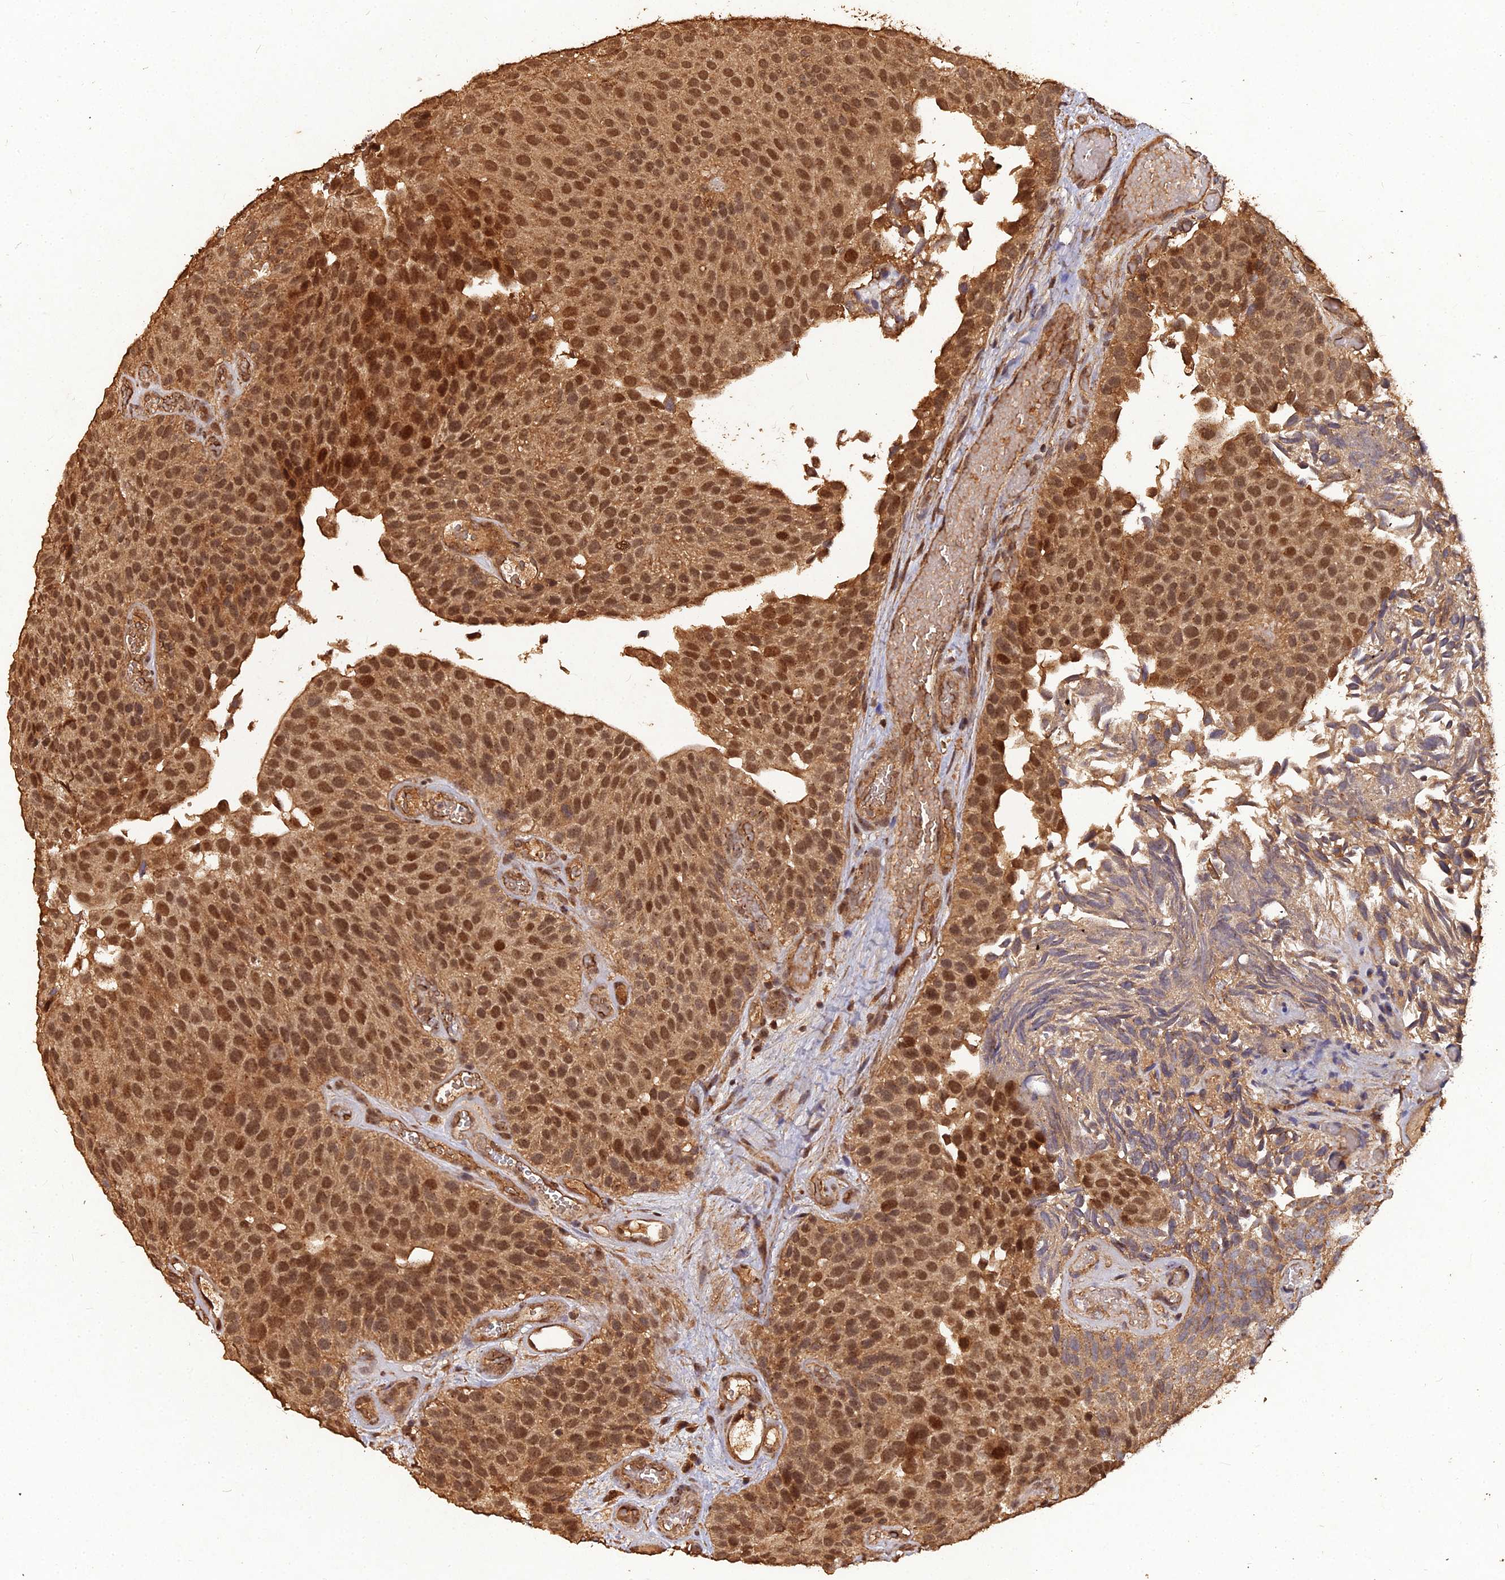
{"staining": {"intensity": "strong", "quantity": ">75%", "location": "cytoplasmic/membranous,nuclear"}, "tissue": "urothelial cancer", "cell_type": "Tumor cells", "image_type": "cancer", "snomed": [{"axis": "morphology", "description": "Urothelial carcinoma, Low grade"}, {"axis": "topography", "description": "Urinary bladder"}], "caption": "Immunohistochemistry photomicrograph of urothelial carcinoma (low-grade) stained for a protein (brown), which exhibits high levels of strong cytoplasmic/membranous and nuclear positivity in about >75% of tumor cells.", "gene": "SYMPK", "patient": {"sex": "male", "age": 89}}